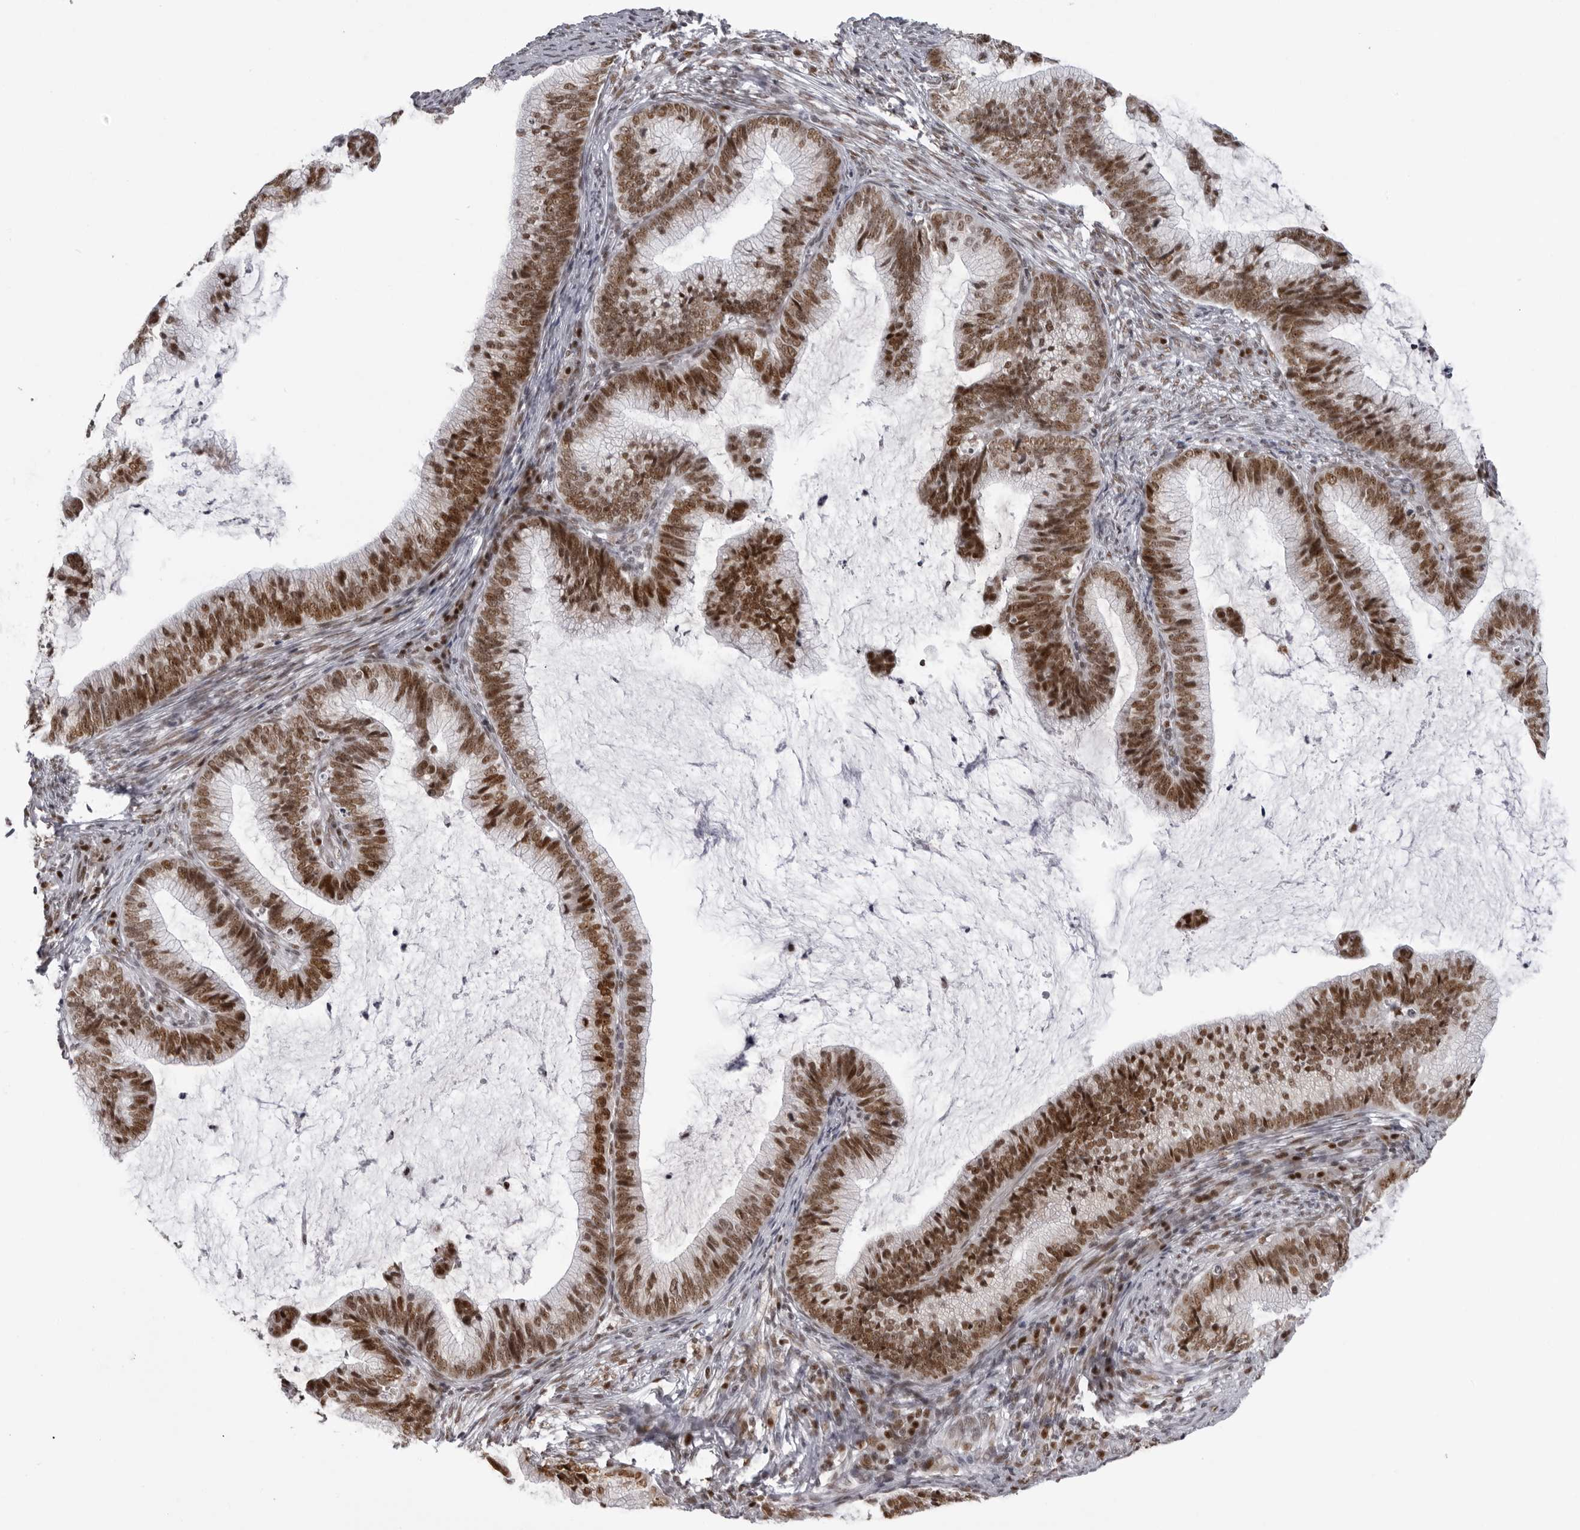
{"staining": {"intensity": "moderate", "quantity": ">75%", "location": "nuclear"}, "tissue": "cervical cancer", "cell_type": "Tumor cells", "image_type": "cancer", "snomed": [{"axis": "morphology", "description": "Adenocarcinoma, NOS"}, {"axis": "topography", "description": "Cervix"}], "caption": "A high-resolution histopathology image shows IHC staining of cervical adenocarcinoma, which displays moderate nuclear positivity in about >75% of tumor cells.", "gene": "HEXIM2", "patient": {"sex": "female", "age": 36}}